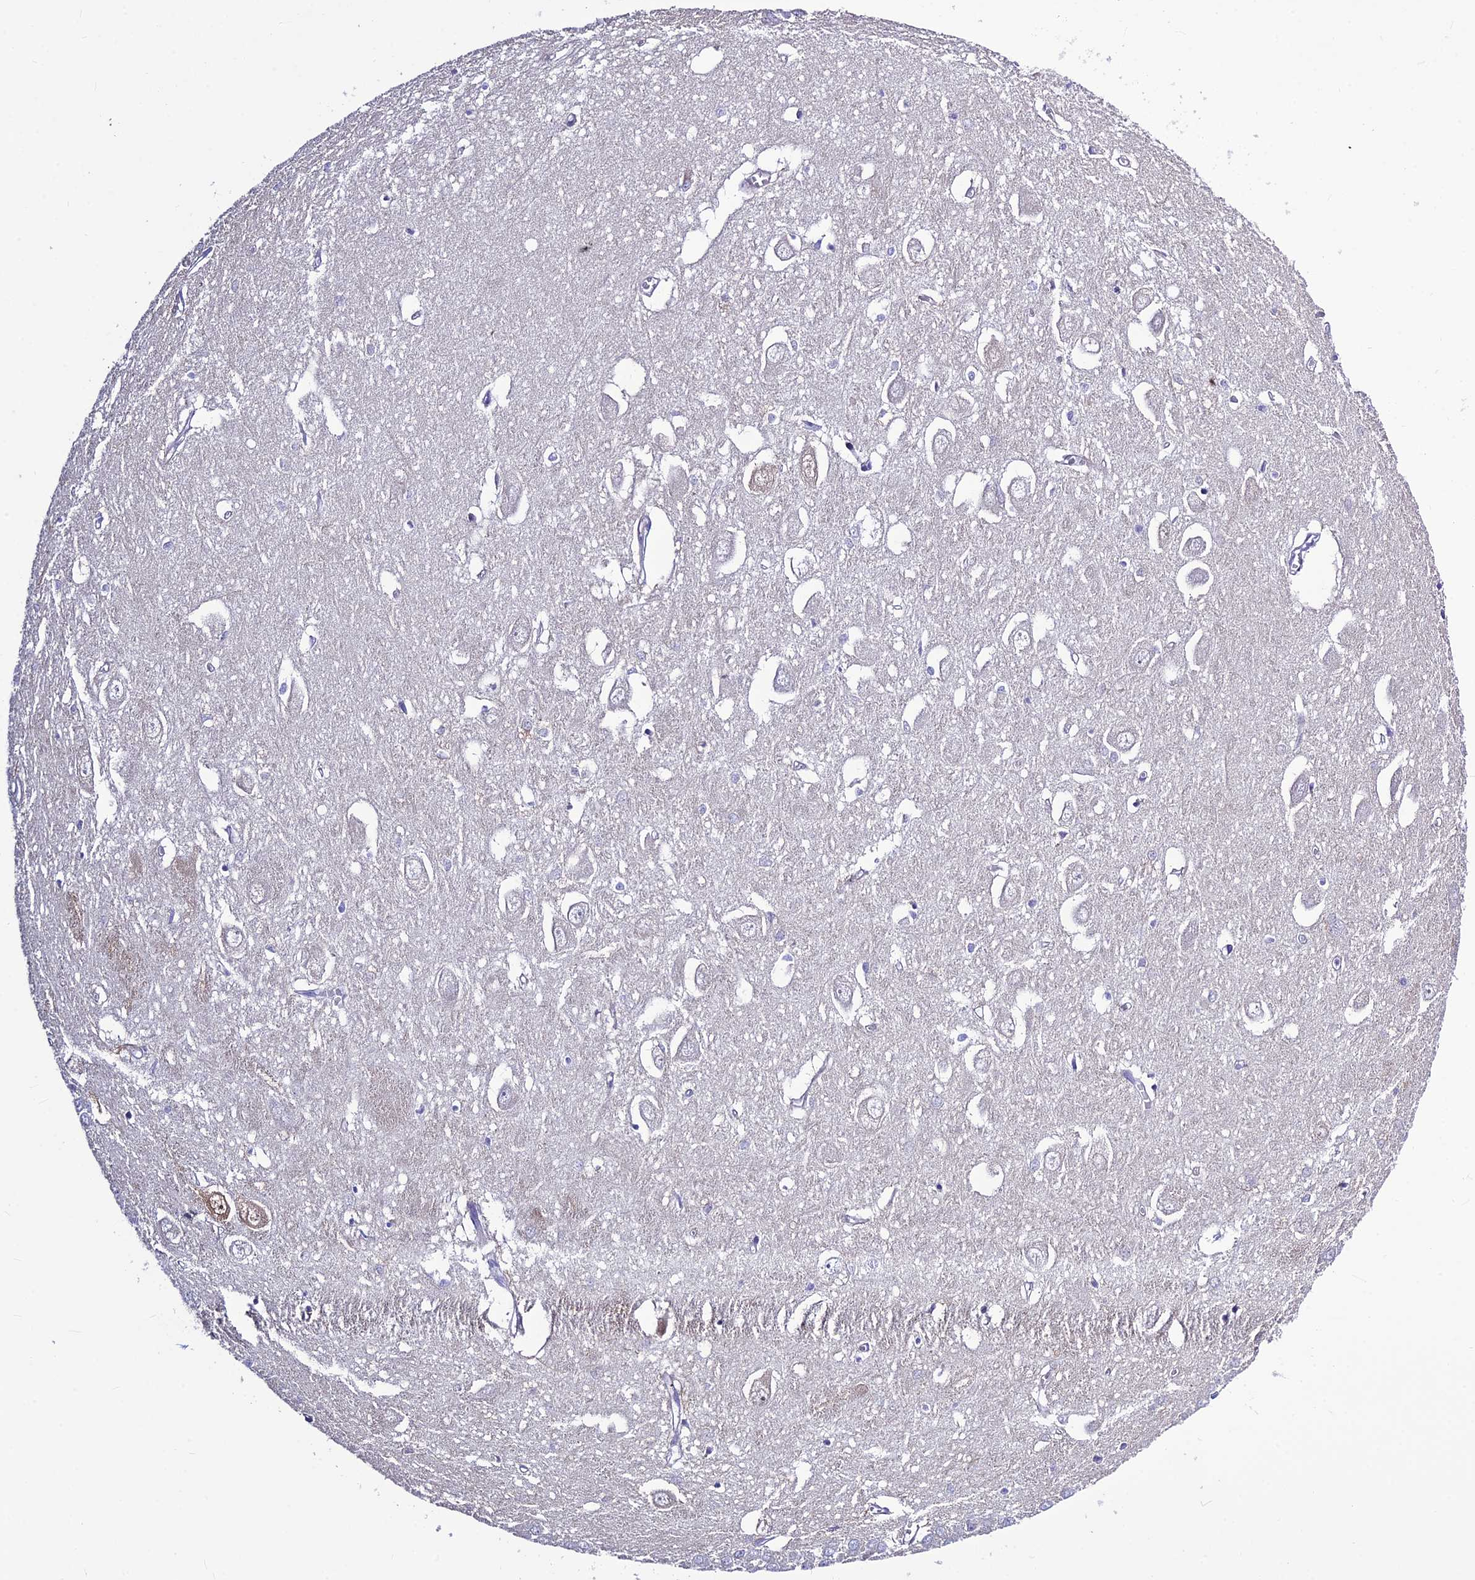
{"staining": {"intensity": "negative", "quantity": "none", "location": "none"}, "tissue": "hippocampus", "cell_type": "Glial cells", "image_type": "normal", "snomed": [{"axis": "morphology", "description": "Normal tissue, NOS"}, {"axis": "topography", "description": "Hippocampus"}], "caption": "An IHC image of benign hippocampus is shown. There is no staining in glial cells of hippocampus. The staining is performed using DAB brown chromogen with nuclei counter-stained in using hematoxylin.", "gene": "BHMT2", "patient": {"sex": "female", "age": 64}}